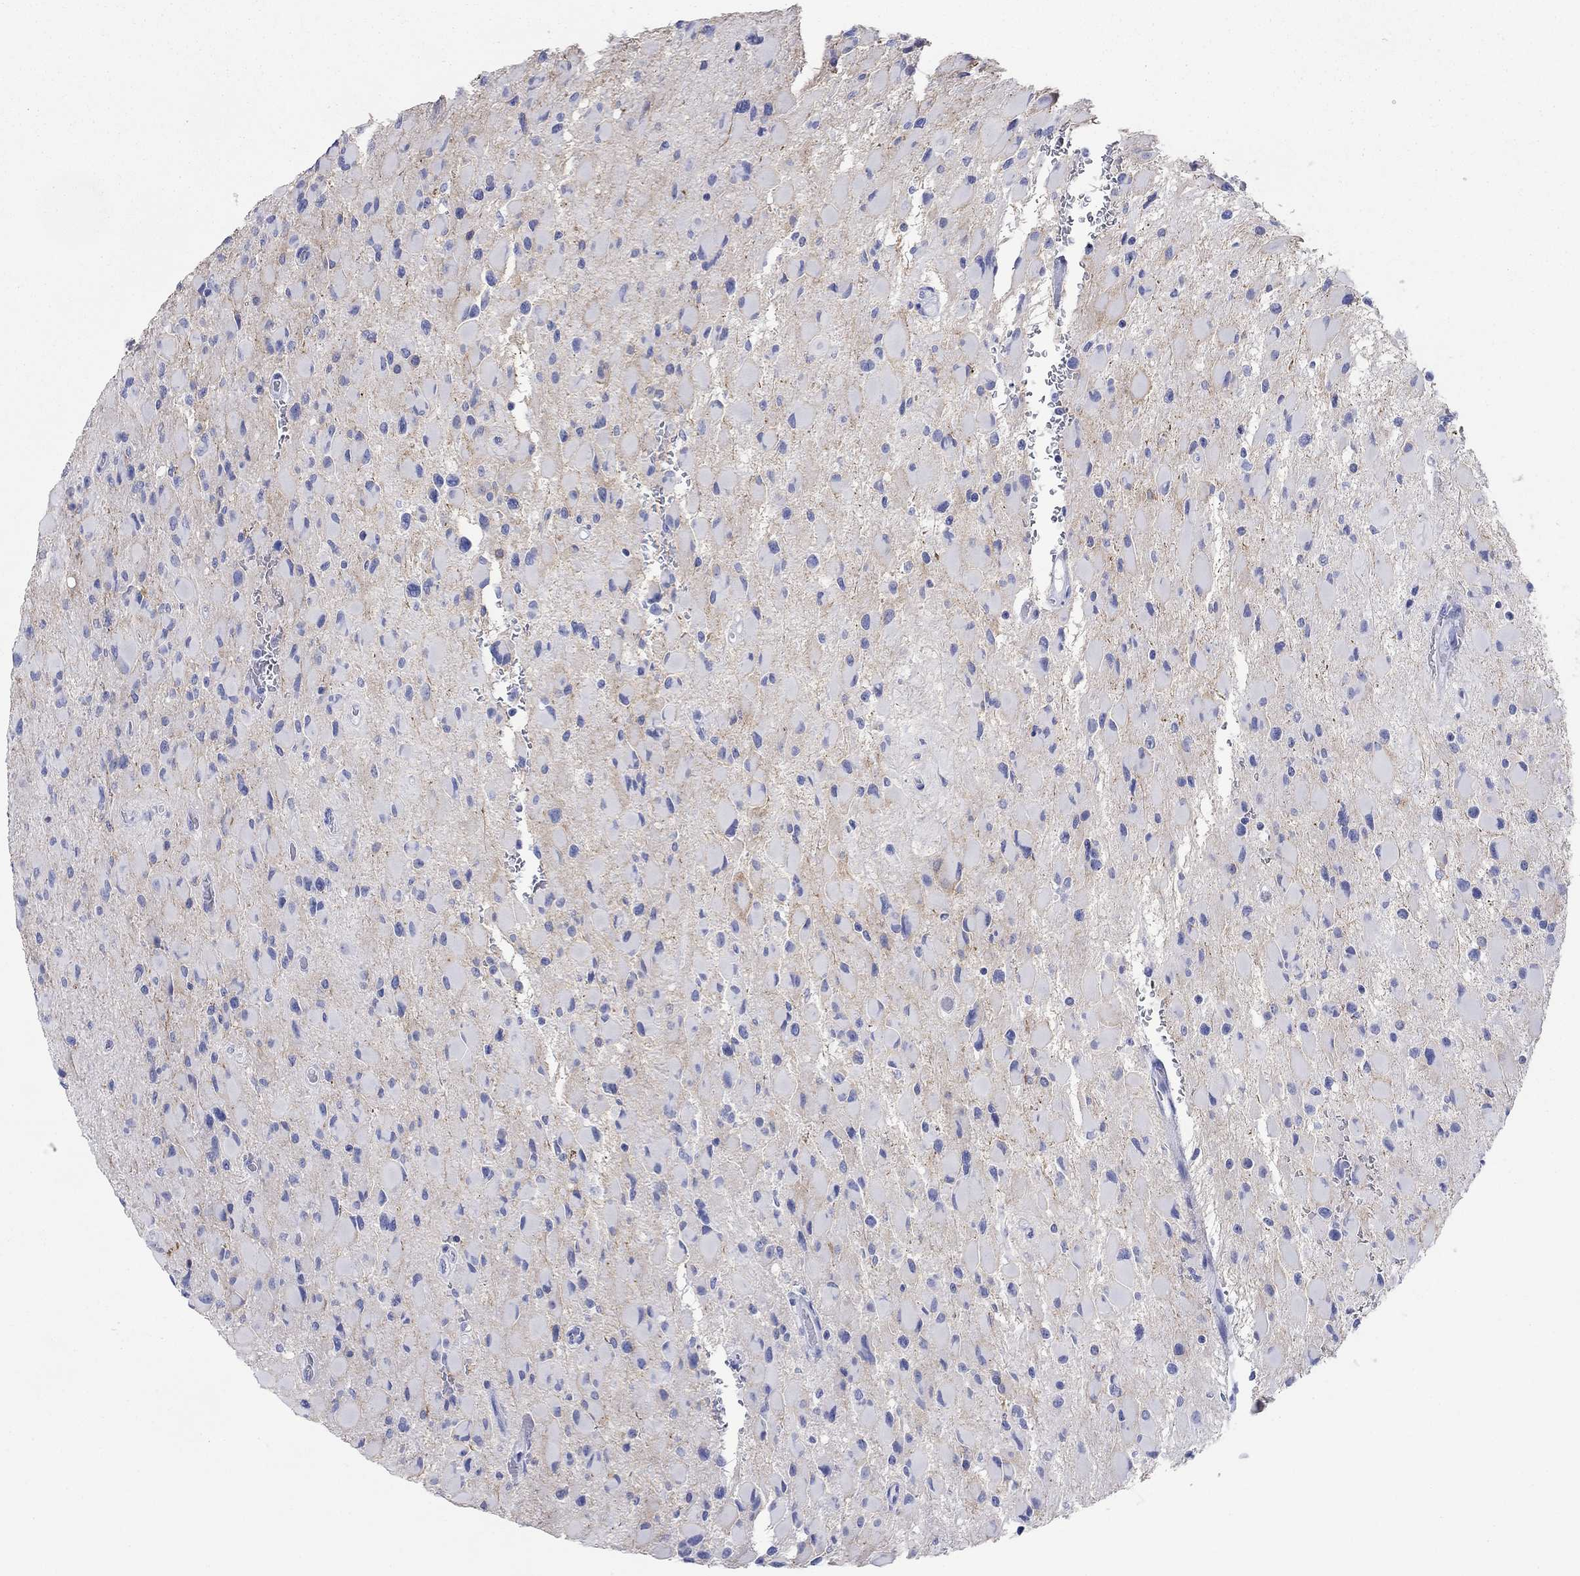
{"staining": {"intensity": "negative", "quantity": "none", "location": "none"}, "tissue": "glioma", "cell_type": "Tumor cells", "image_type": "cancer", "snomed": [{"axis": "morphology", "description": "Glioma, malignant, High grade"}, {"axis": "topography", "description": "Cerebral cortex"}], "caption": "An immunohistochemistry micrograph of malignant glioma (high-grade) is shown. There is no staining in tumor cells of malignant glioma (high-grade). (Brightfield microscopy of DAB immunohistochemistry at high magnification).", "gene": "ATP1B1", "patient": {"sex": "female", "age": 36}}